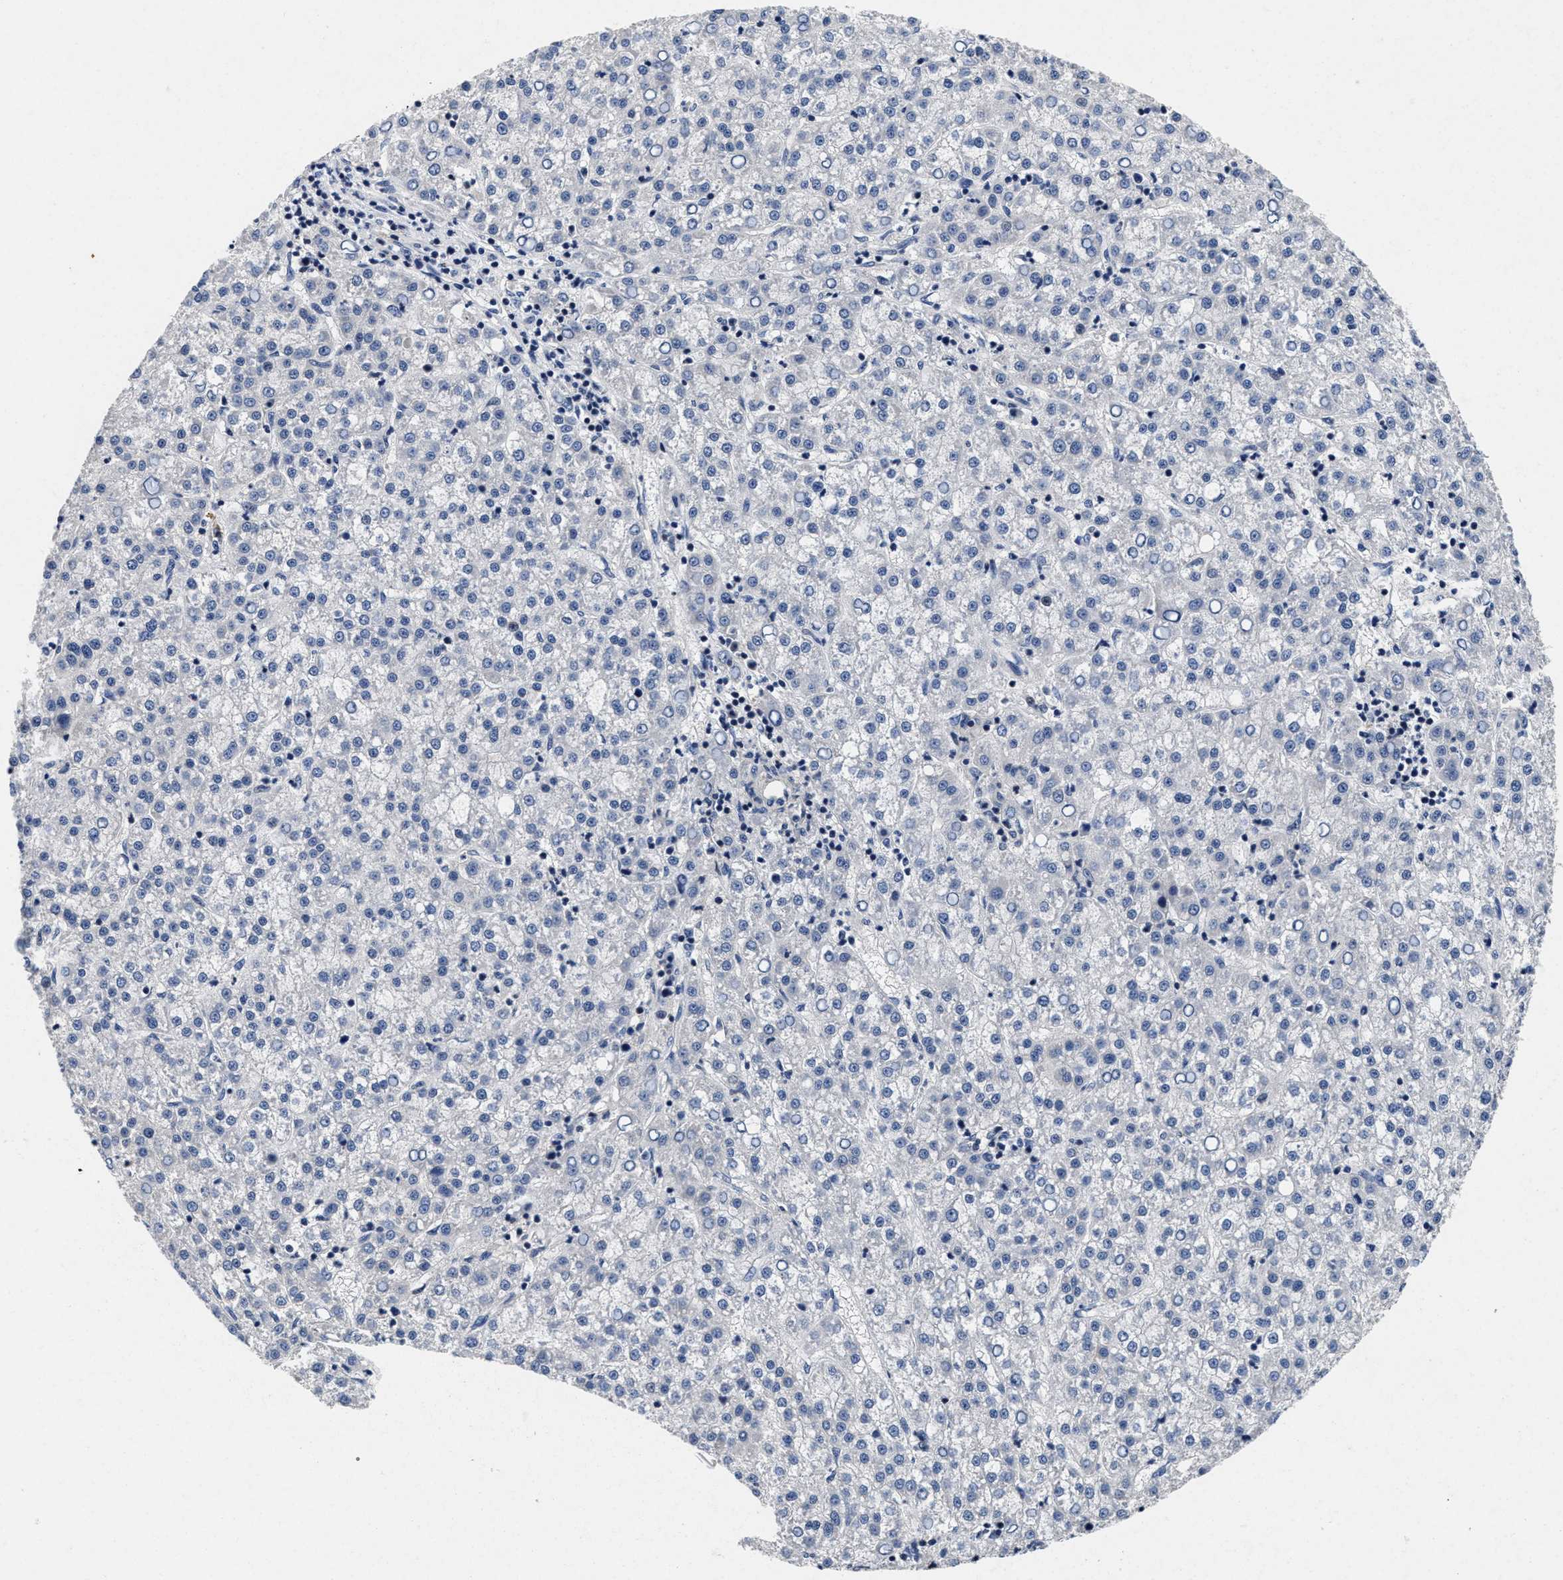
{"staining": {"intensity": "negative", "quantity": "none", "location": "none"}, "tissue": "liver cancer", "cell_type": "Tumor cells", "image_type": "cancer", "snomed": [{"axis": "morphology", "description": "Carcinoma, Hepatocellular, NOS"}, {"axis": "topography", "description": "Liver"}], "caption": "Photomicrograph shows no significant protein staining in tumor cells of liver hepatocellular carcinoma.", "gene": "LAD1", "patient": {"sex": "female", "age": 58}}